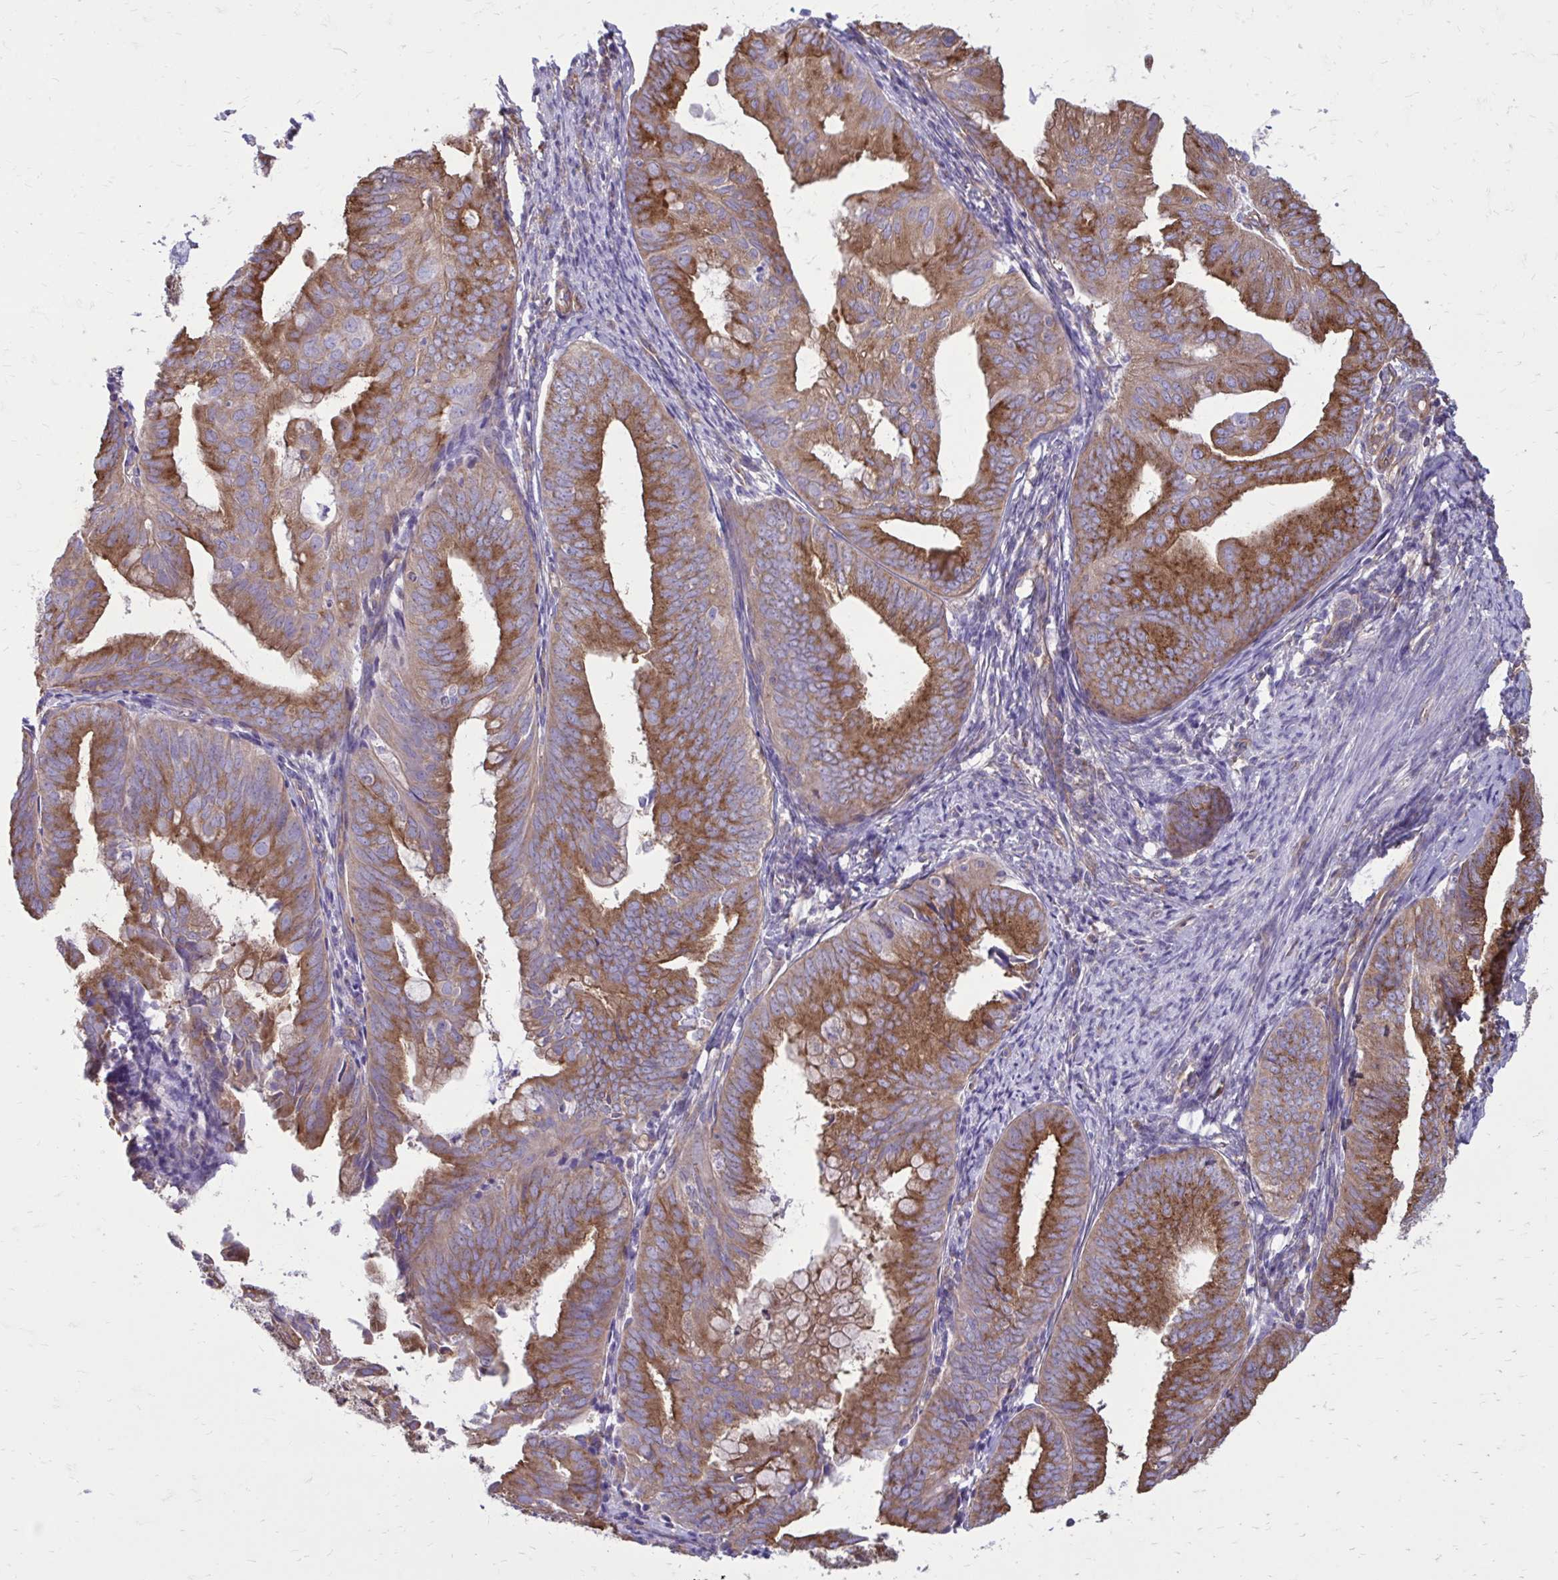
{"staining": {"intensity": "moderate", "quantity": ">75%", "location": "cytoplasmic/membranous"}, "tissue": "endometrial cancer", "cell_type": "Tumor cells", "image_type": "cancer", "snomed": [{"axis": "morphology", "description": "Adenocarcinoma, NOS"}, {"axis": "topography", "description": "Endometrium"}], "caption": "A micrograph showing moderate cytoplasmic/membranous staining in about >75% of tumor cells in endometrial cancer, as visualized by brown immunohistochemical staining.", "gene": "CLTA", "patient": {"sex": "female", "age": 75}}